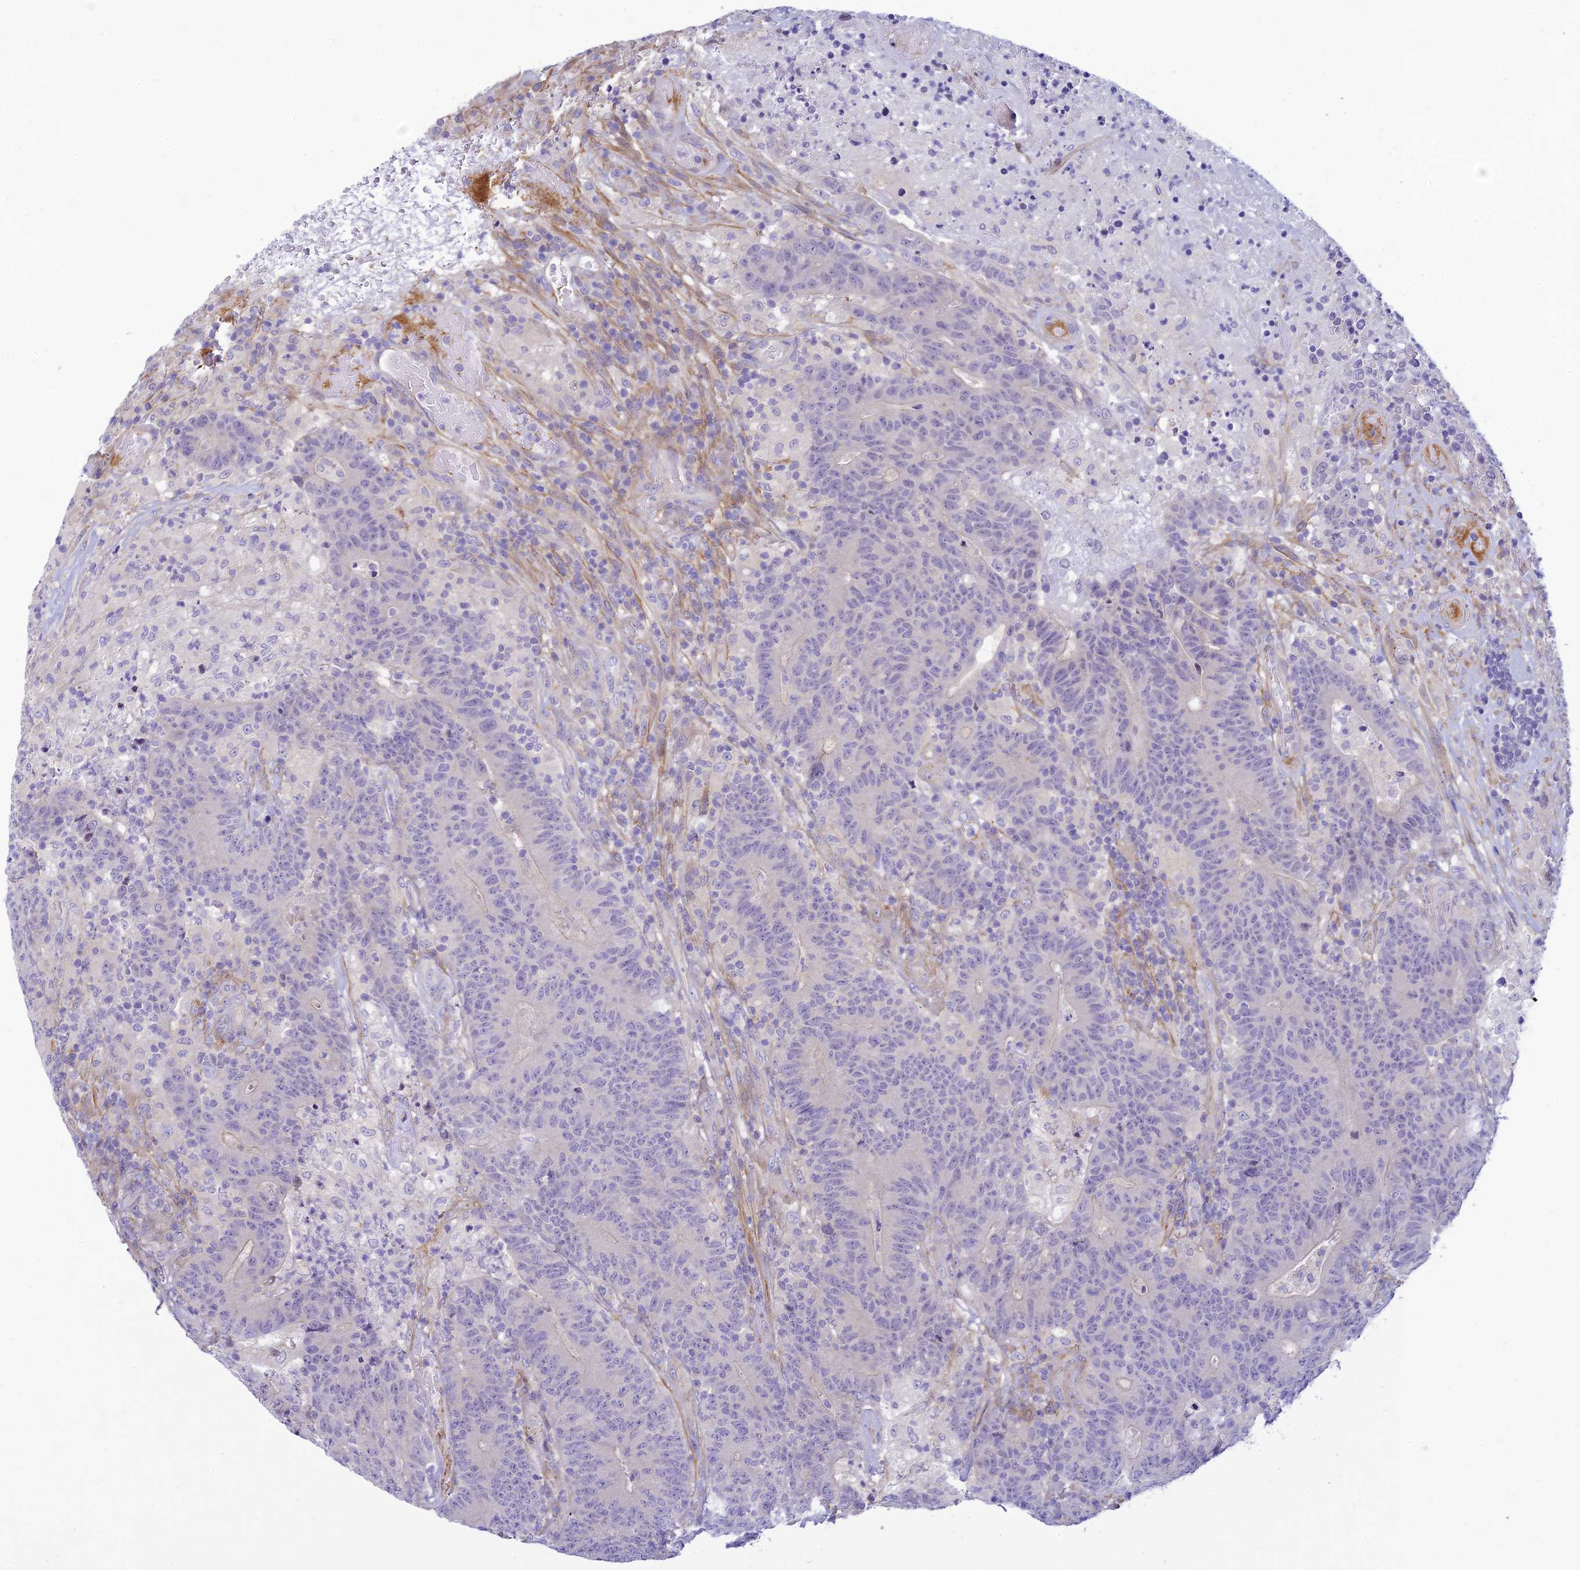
{"staining": {"intensity": "negative", "quantity": "none", "location": "none"}, "tissue": "colorectal cancer", "cell_type": "Tumor cells", "image_type": "cancer", "snomed": [{"axis": "morphology", "description": "Adenocarcinoma, NOS"}, {"axis": "topography", "description": "Colon"}], "caption": "Colorectal cancer was stained to show a protein in brown. There is no significant positivity in tumor cells. (DAB immunohistochemistry (IHC) with hematoxylin counter stain).", "gene": "FBXW4", "patient": {"sex": "female", "age": 75}}